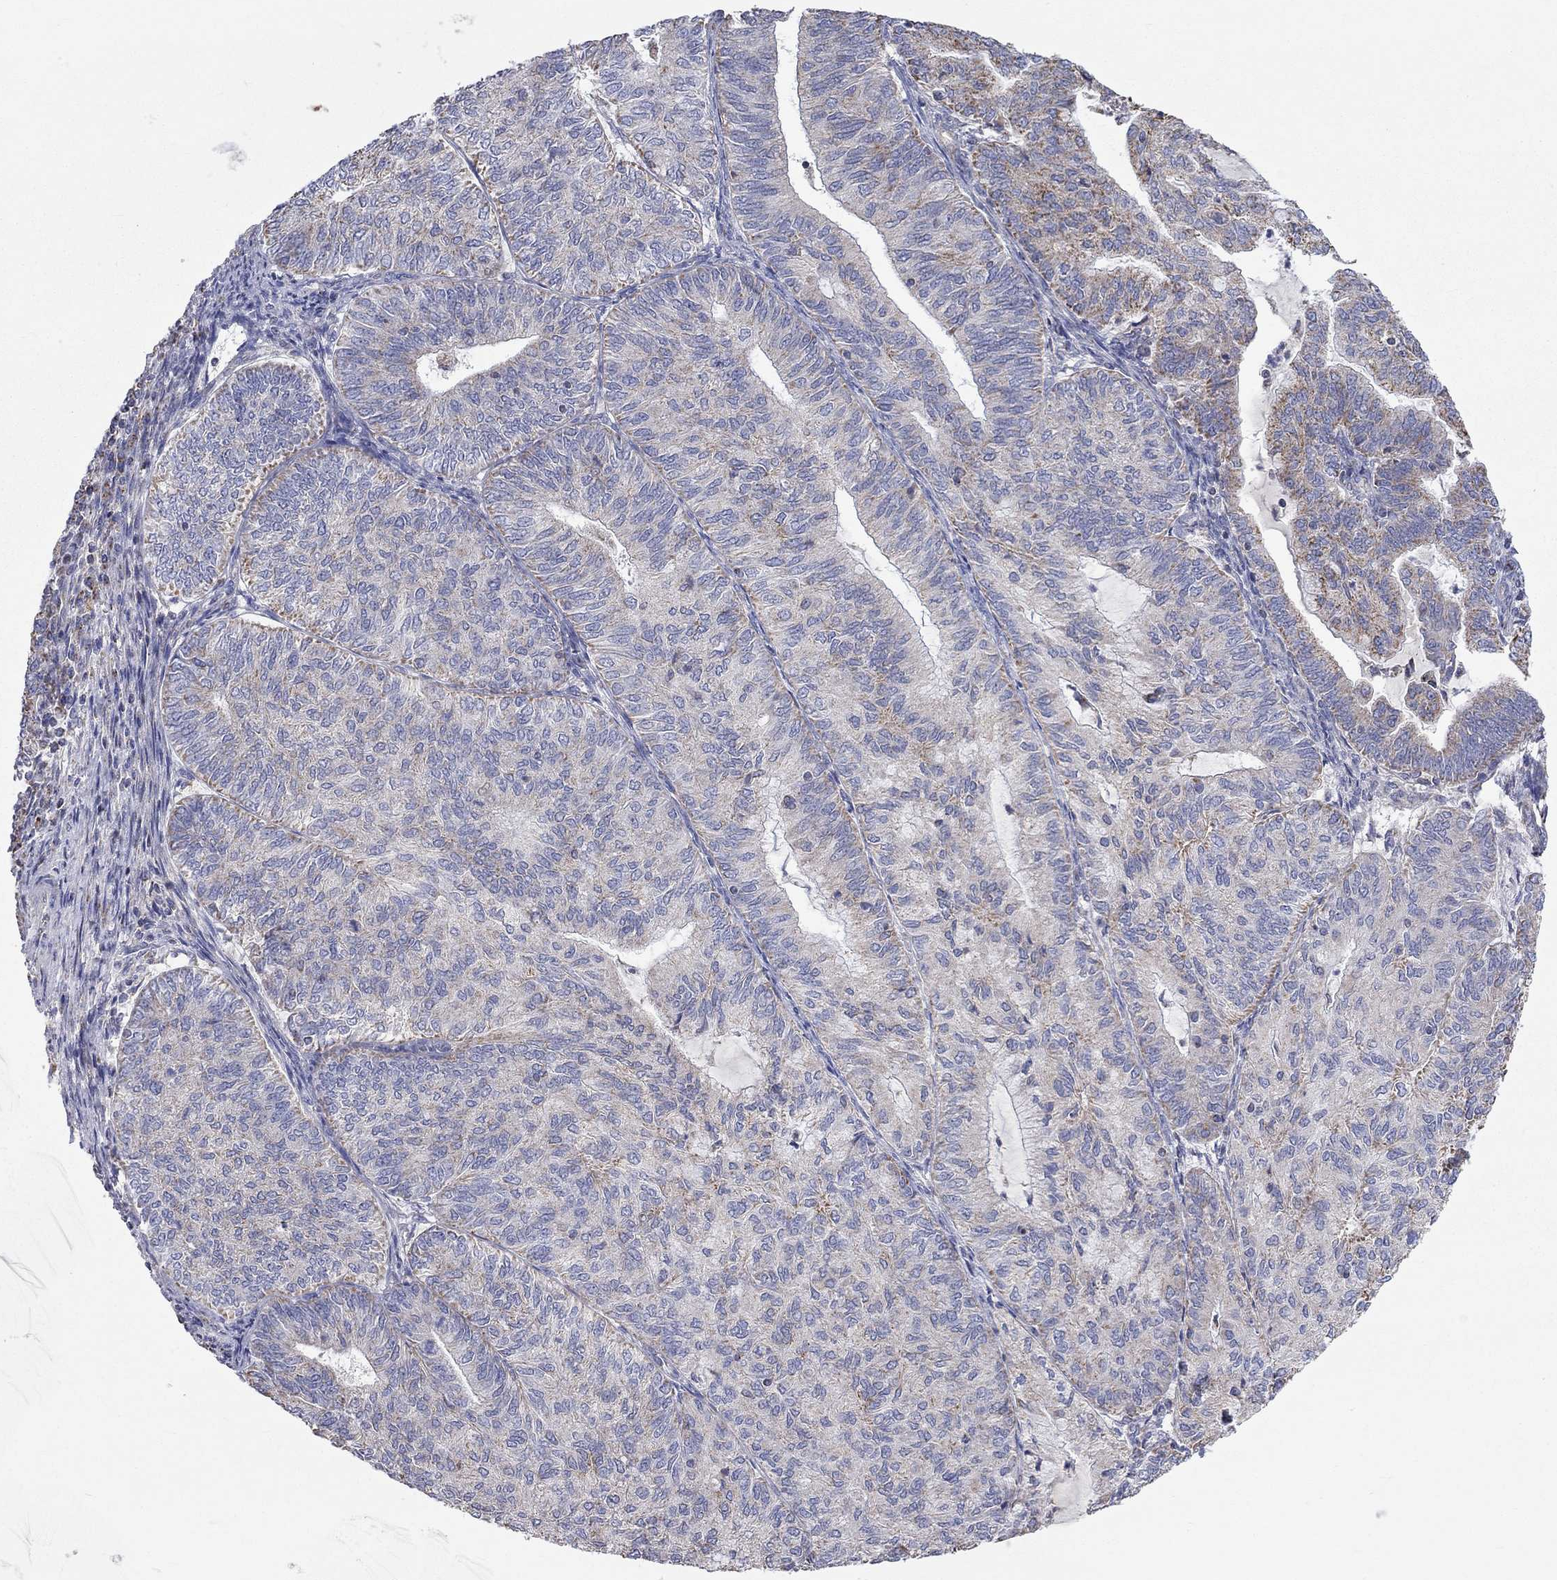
{"staining": {"intensity": "moderate", "quantity": "<25%", "location": "cytoplasmic/membranous"}, "tissue": "endometrial cancer", "cell_type": "Tumor cells", "image_type": "cancer", "snomed": [{"axis": "morphology", "description": "Adenocarcinoma, NOS"}, {"axis": "topography", "description": "Endometrium"}], "caption": "Immunohistochemical staining of endometrial cancer (adenocarcinoma) displays moderate cytoplasmic/membranous protein expression in about <25% of tumor cells.", "gene": "RCAN1", "patient": {"sex": "female", "age": 82}}